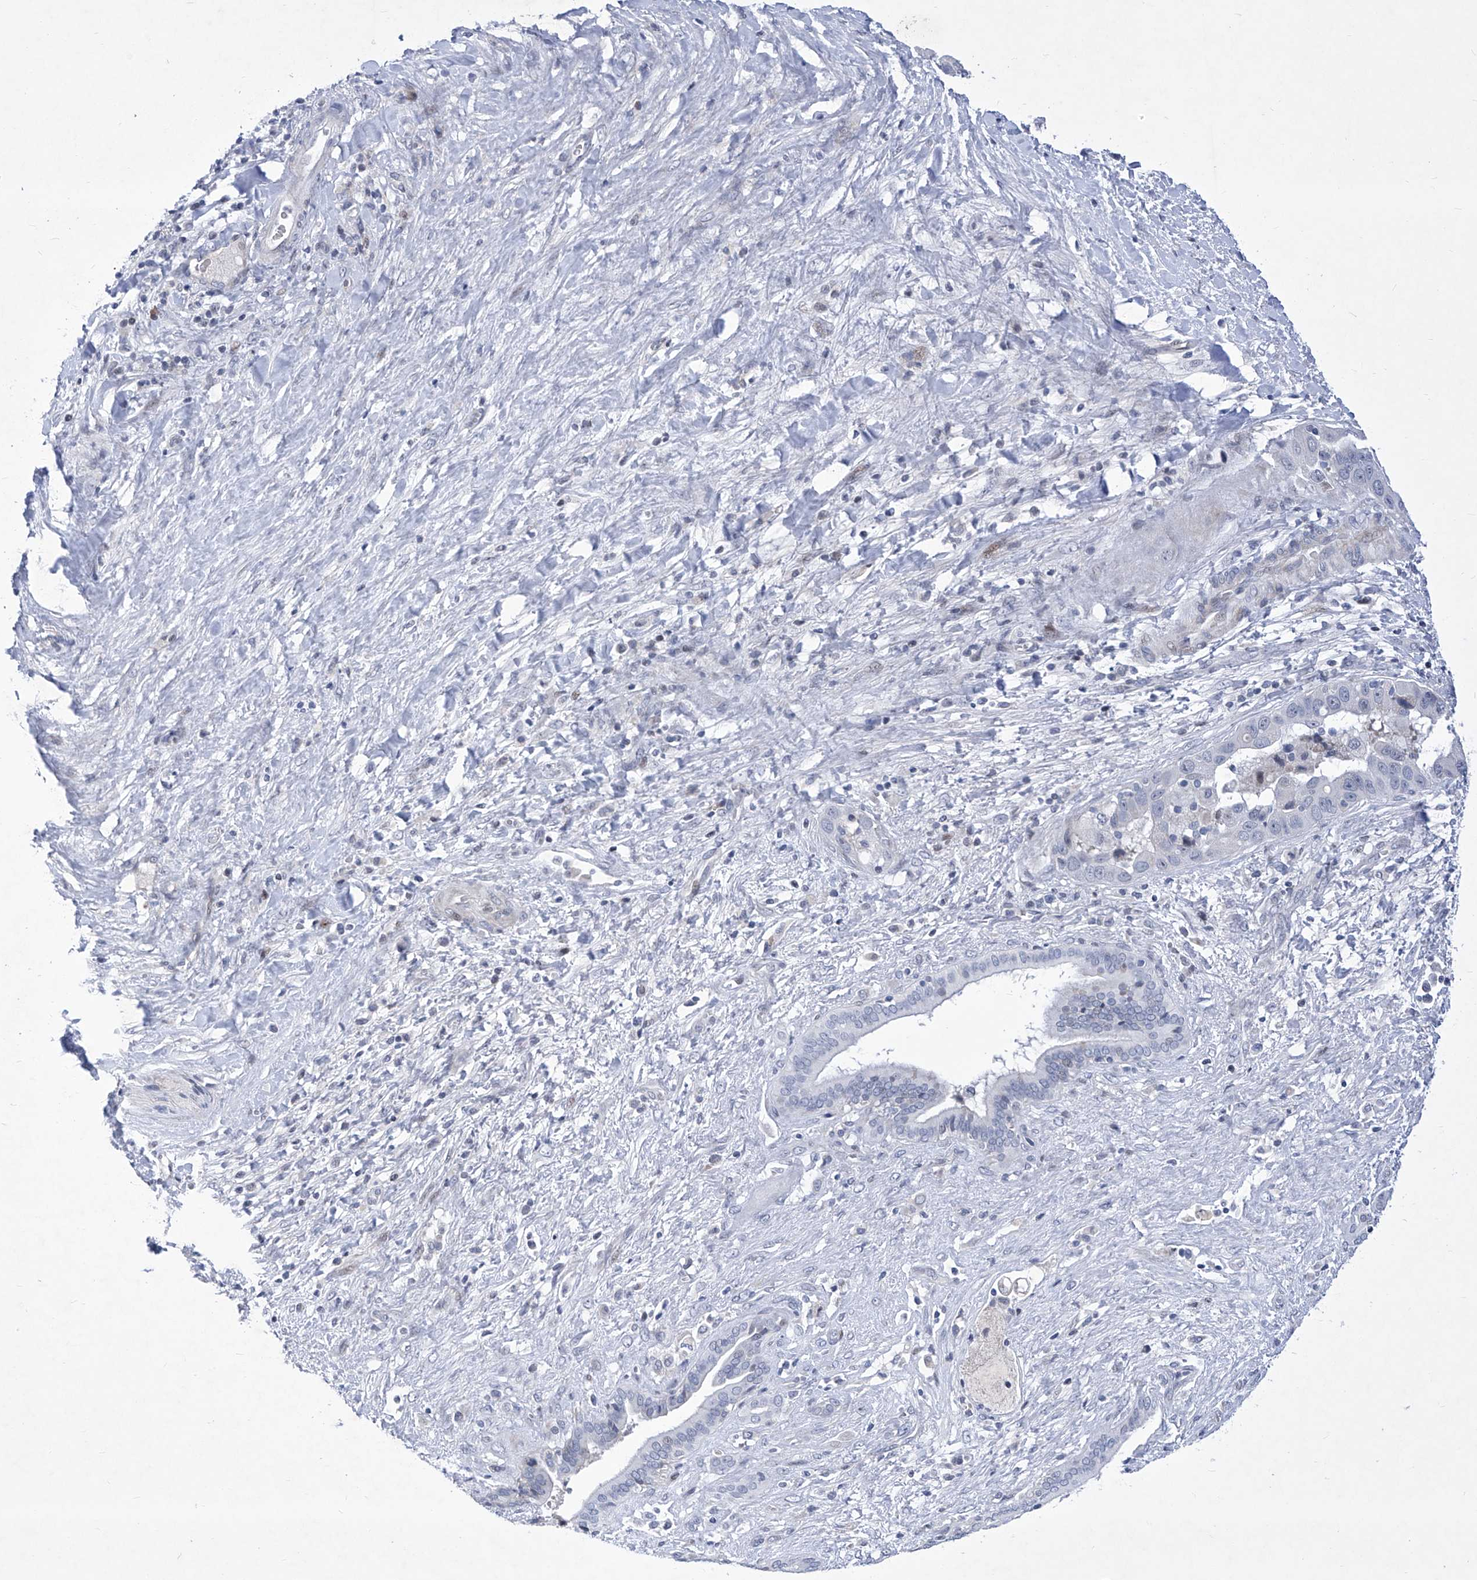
{"staining": {"intensity": "negative", "quantity": "none", "location": "none"}, "tissue": "liver cancer", "cell_type": "Tumor cells", "image_type": "cancer", "snomed": [{"axis": "morphology", "description": "Cholangiocarcinoma"}, {"axis": "topography", "description": "Liver"}], "caption": "Immunohistochemistry micrograph of neoplastic tissue: human liver cancer (cholangiocarcinoma) stained with DAB exhibits no significant protein positivity in tumor cells.", "gene": "NUFIP1", "patient": {"sex": "female", "age": 52}}